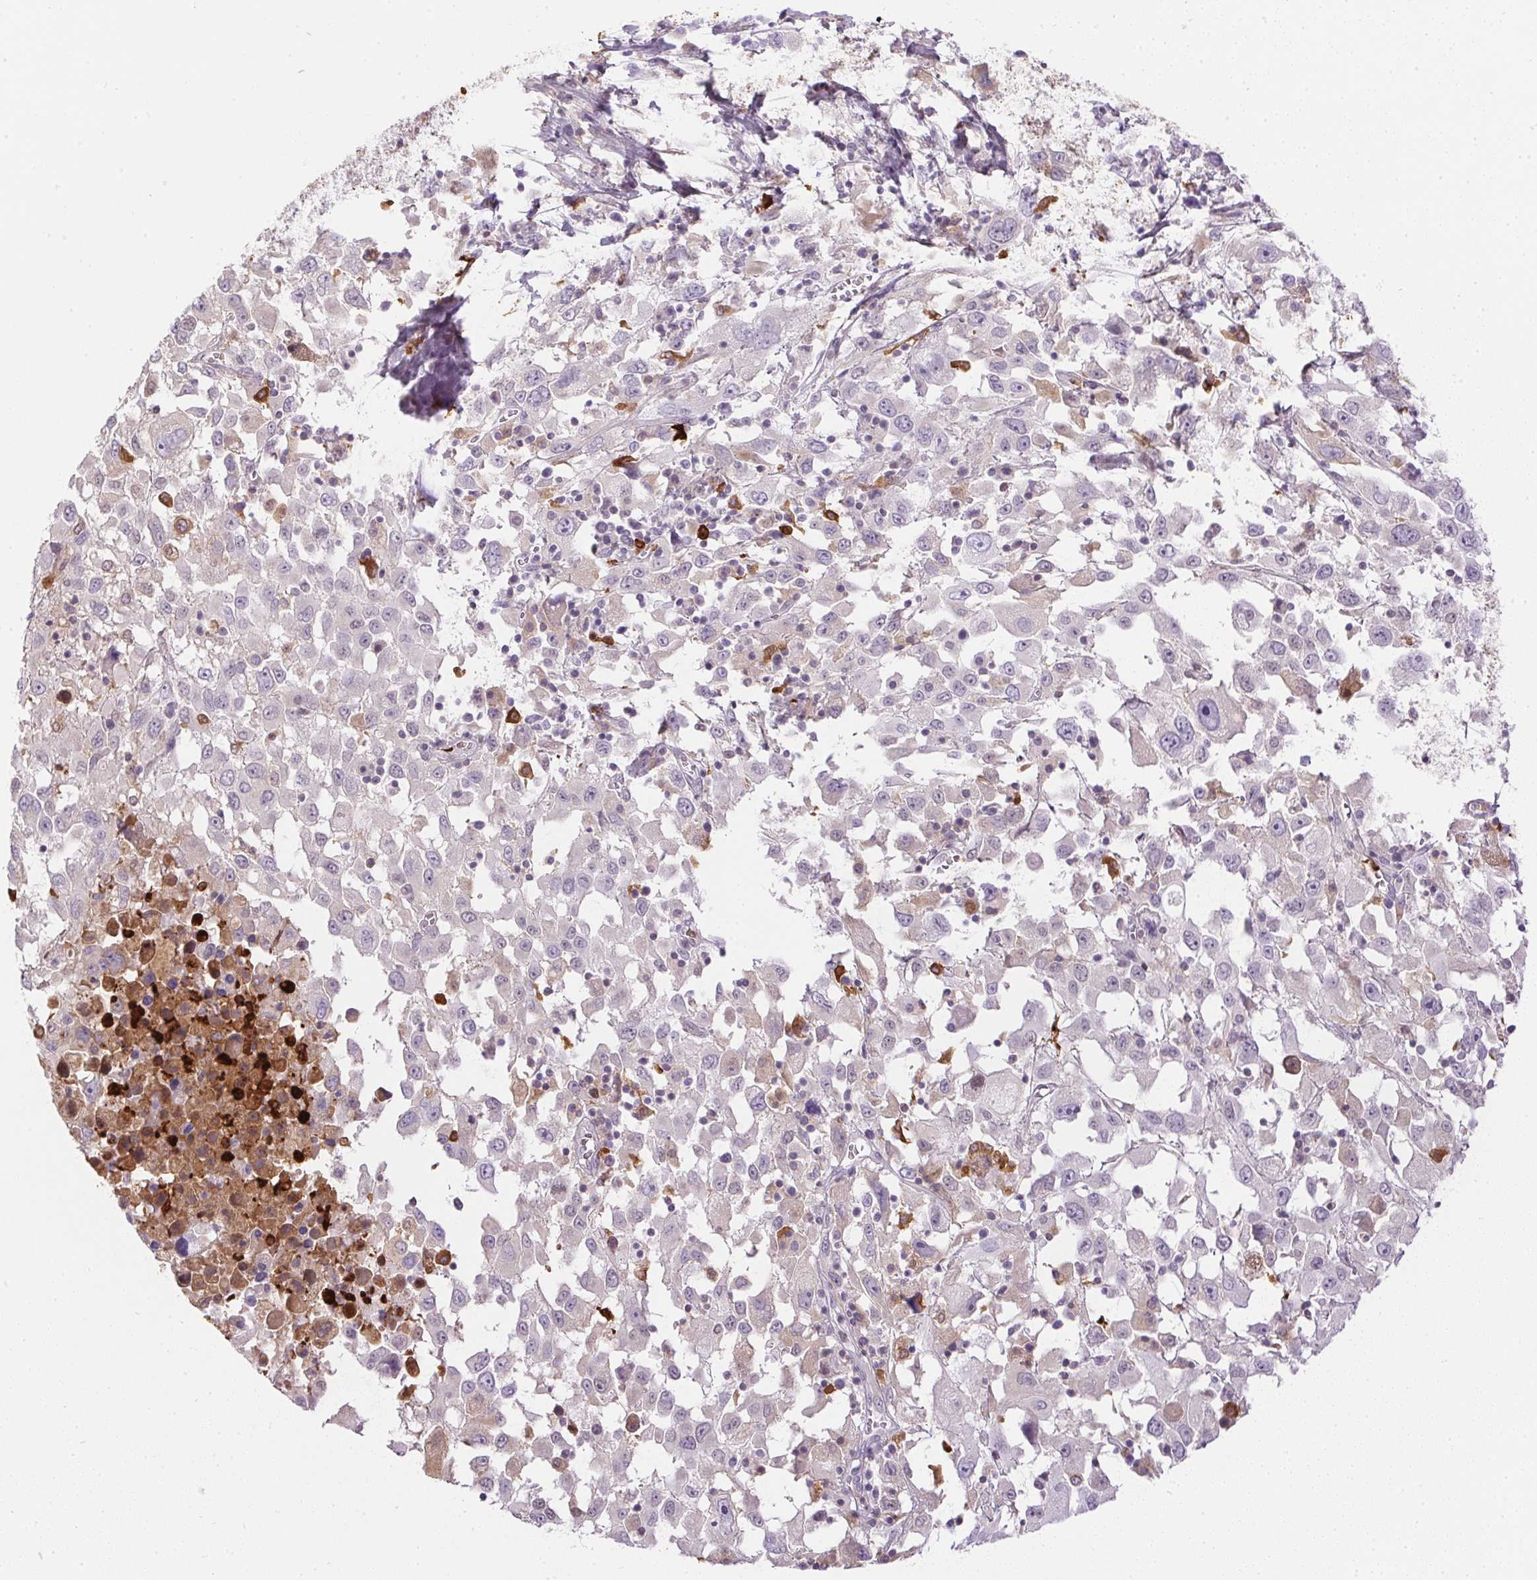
{"staining": {"intensity": "negative", "quantity": "none", "location": "none"}, "tissue": "melanoma", "cell_type": "Tumor cells", "image_type": "cancer", "snomed": [{"axis": "morphology", "description": "Malignant melanoma, Metastatic site"}, {"axis": "topography", "description": "Soft tissue"}], "caption": "Immunohistochemical staining of malignant melanoma (metastatic site) shows no significant expression in tumor cells.", "gene": "ORM1", "patient": {"sex": "male", "age": 50}}